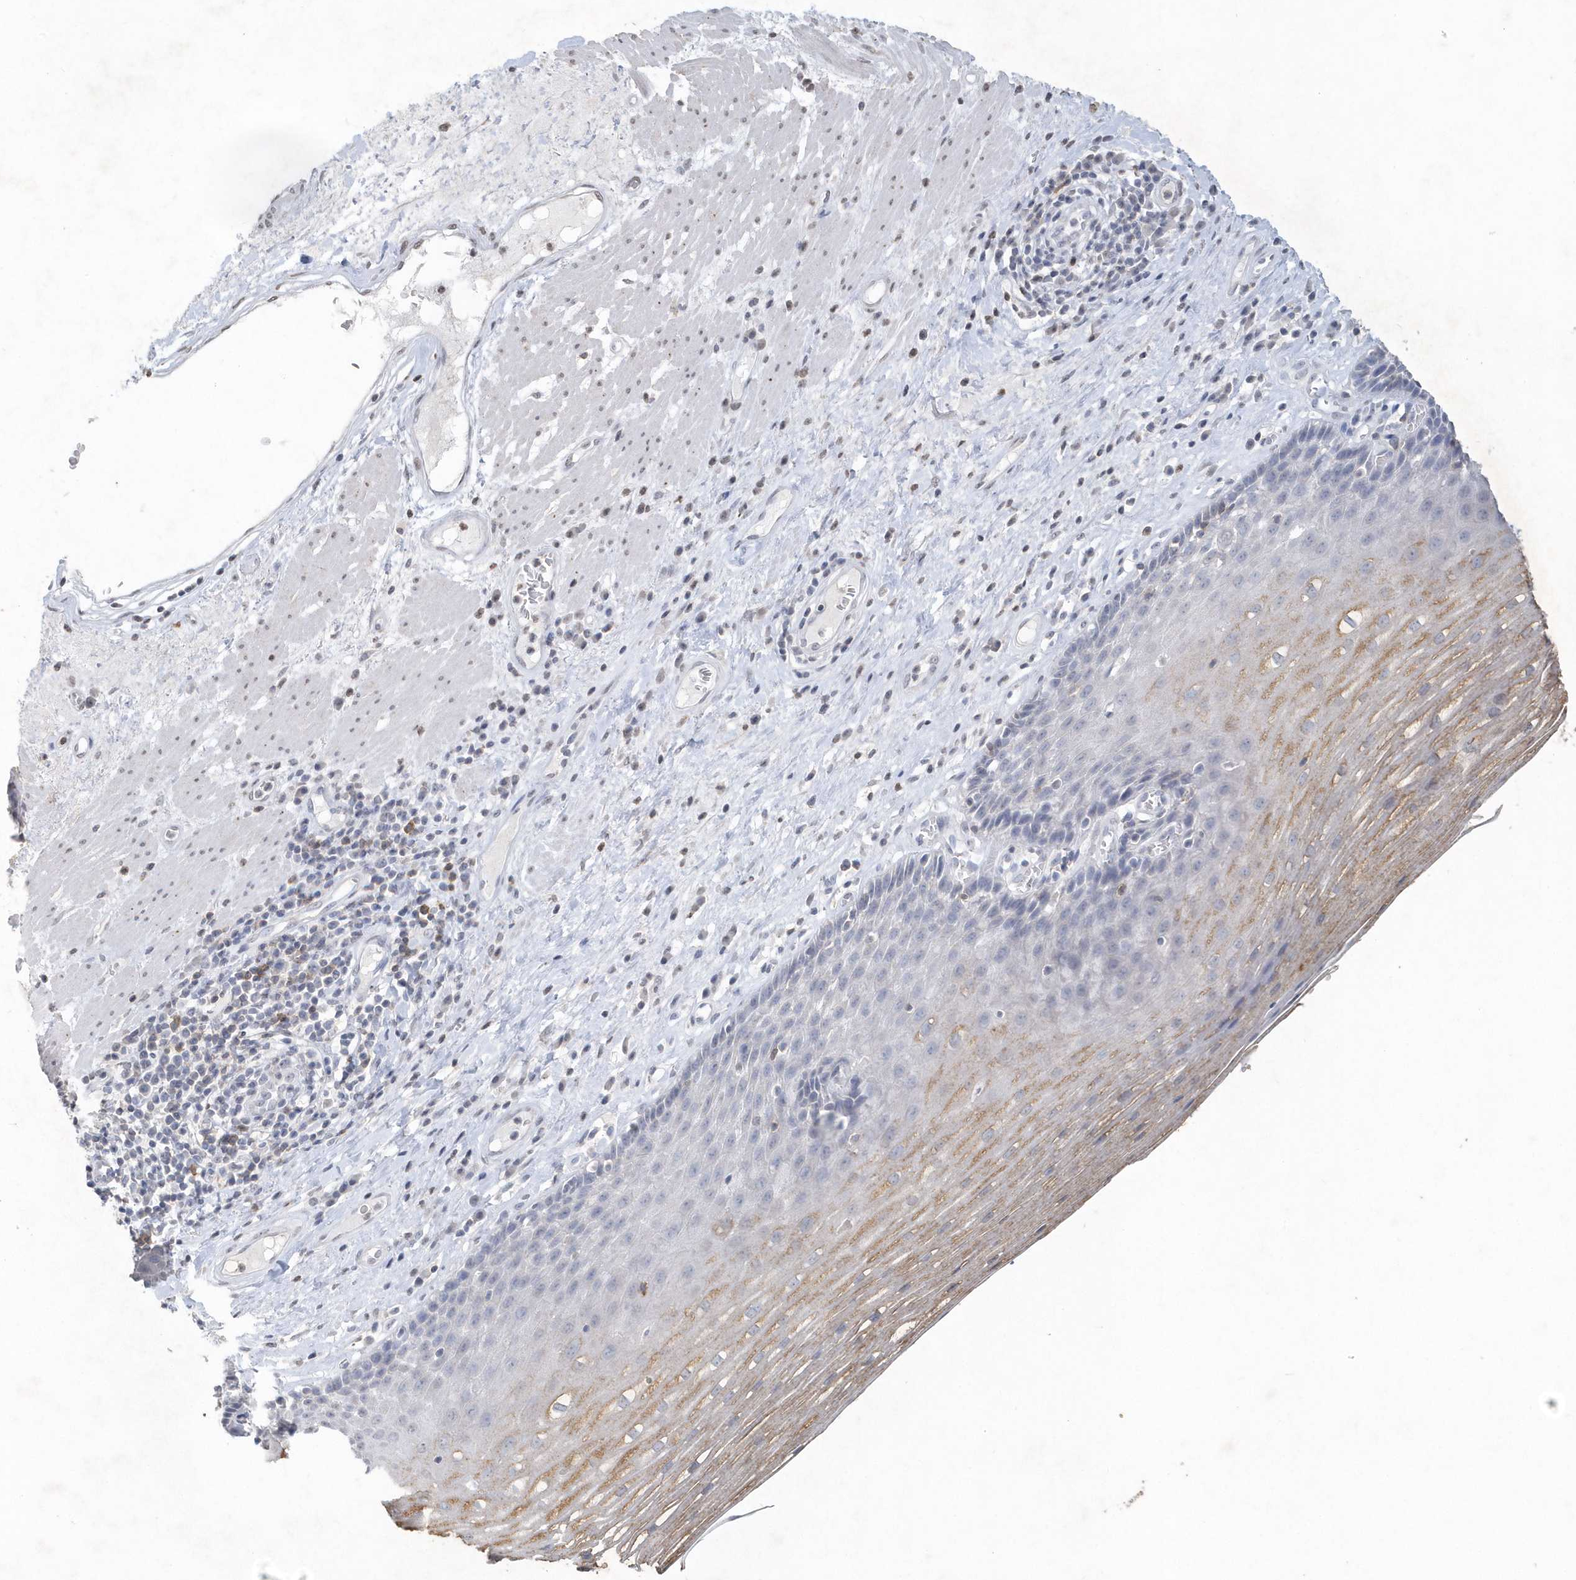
{"staining": {"intensity": "weak", "quantity": "25%-75%", "location": "cytoplasmic/membranous"}, "tissue": "esophagus", "cell_type": "Squamous epithelial cells", "image_type": "normal", "snomed": [{"axis": "morphology", "description": "Normal tissue, NOS"}, {"axis": "topography", "description": "Esophagus"}], "caption": "Immunohistochemistry (IHC) (DAB (3,3'-diaminobenzidine)) staining of benign esophagus shows weak cytoplasmic/membranous protein expression in approximately 25%-75% of squamous epithelial cells.", "gene": "PDCD1", "patient": {"sex": "male", "age": 62}}